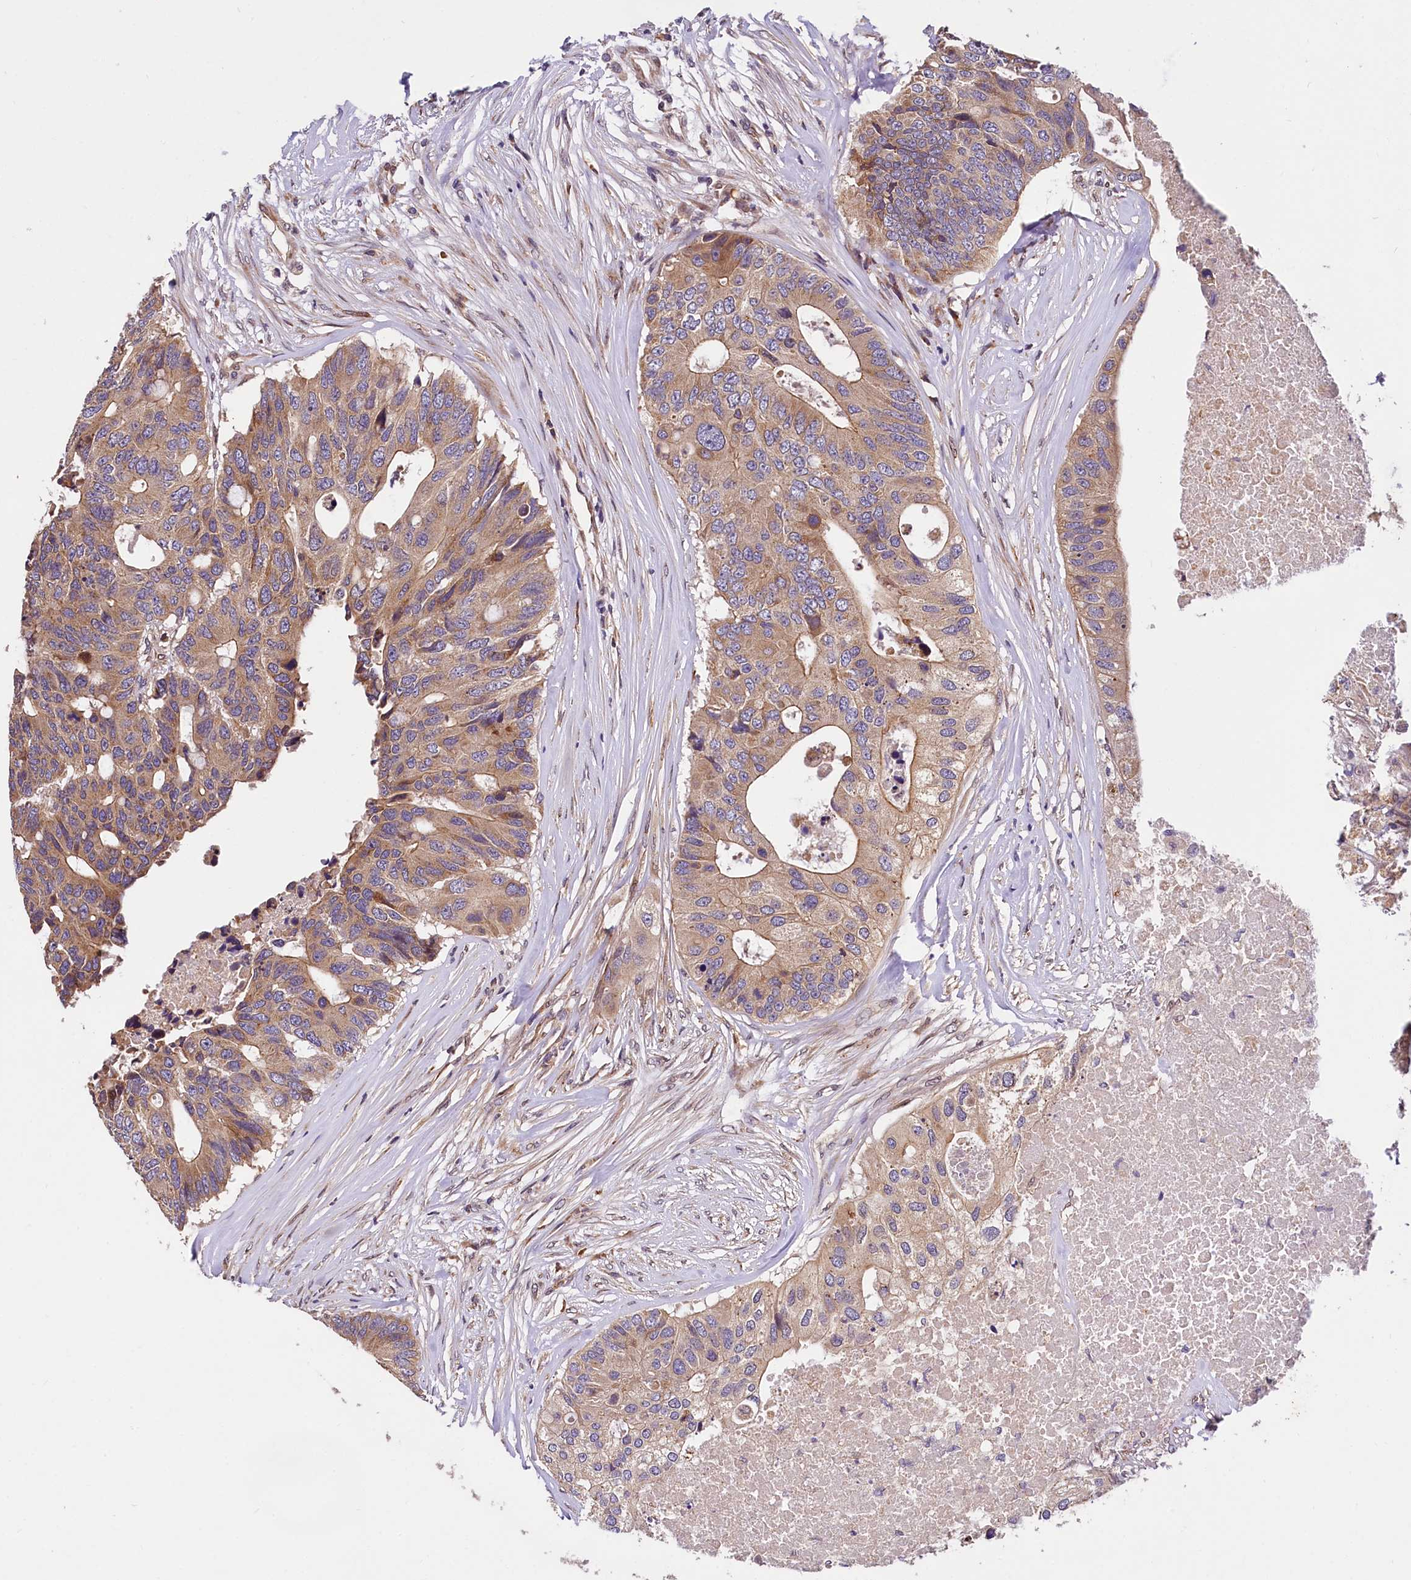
{"staining": {"intensity": "moderate", "quantity": ">75%", "location": "cytoplasmic/membranous"}, "tissue": "colorectal cancer", "cell_type": "Tumor cells", "image_type": "cancer", "snomed": [{"axis": "morphology", "description": "Adenocarcinoma, NOS"}, {"axis": "topography", "description": "Colon"}], "caption": "Approximately >75% of tumor cells in human colorectal cancer exhibit moderate cytoplasmic/membranous protein staining as visualized by brown immunohistochemical staining.", "gene": "SUPV3L1", "patient": {"sex": "male", "age": 71}}